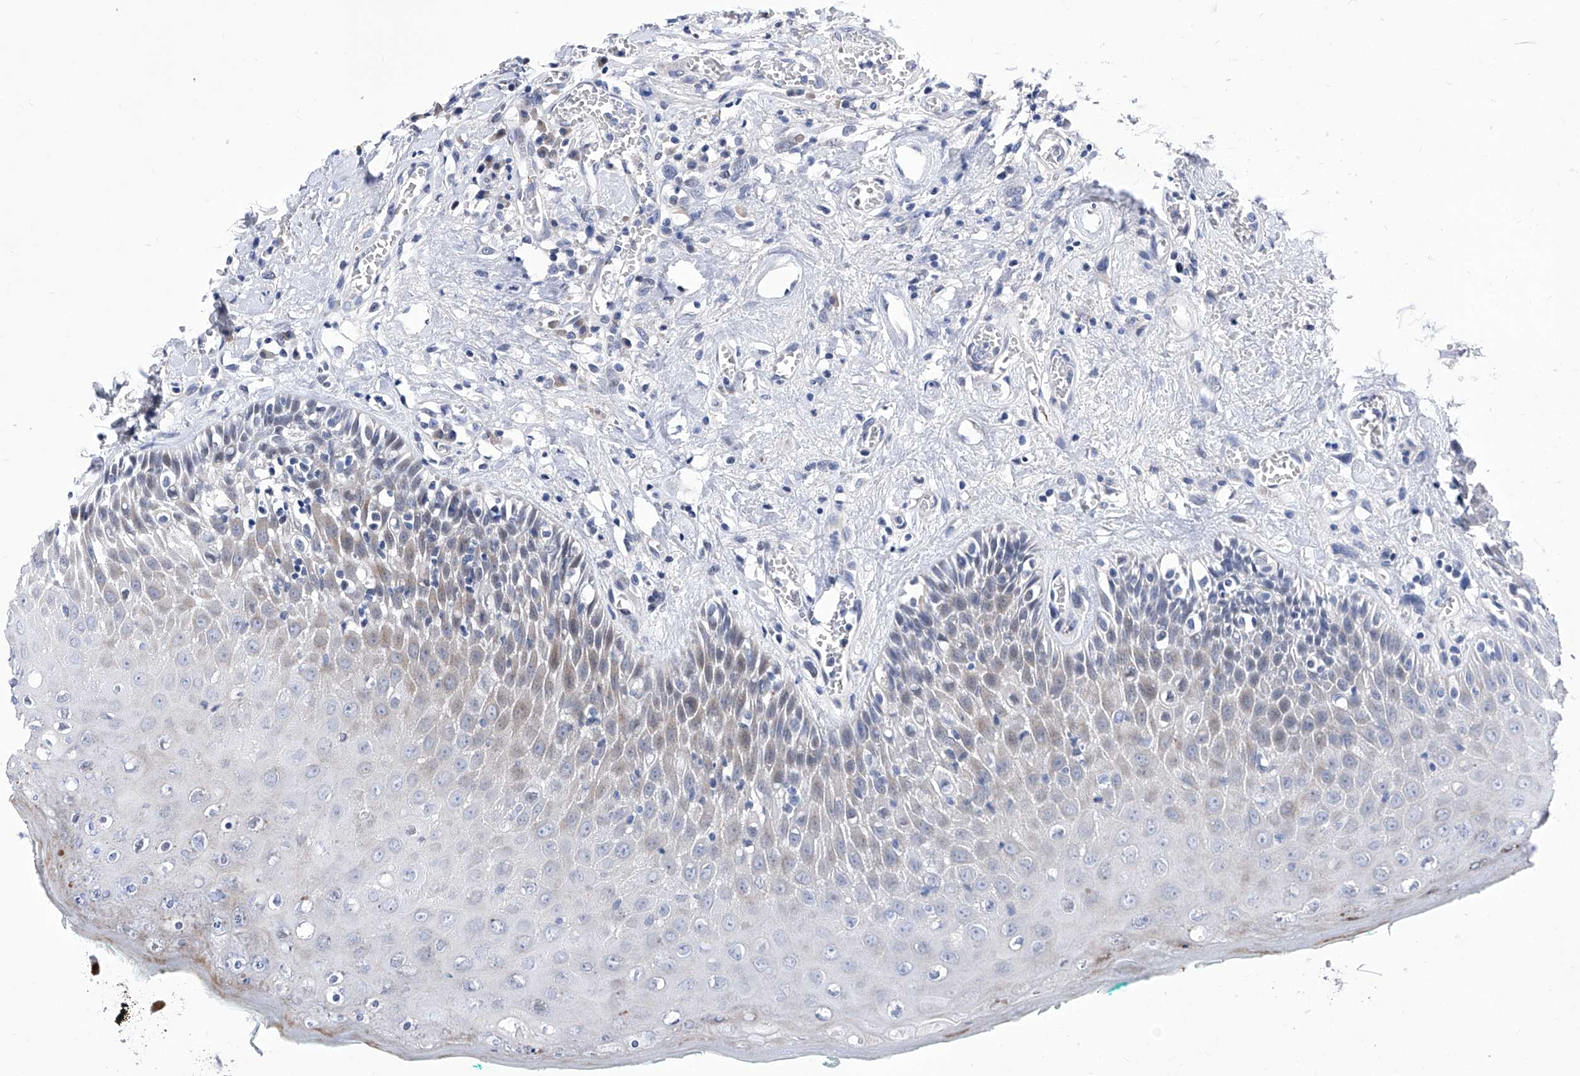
{"staining": {"intensity": "moderate", "quantity": "<25%", "location": "cytoplasmic/membranous,nuclear"}, "tissue": "oral mucosa", "cell_type": "Squamous epithelial cells", "image_type": "normal", "snomed": [{"axis": "morphology", "description": "Normal tissue, NOS"}, {"axis": "topography", "description": "Oral tissue"}], "caption": "This micrograph reveals immunohistochemistry staining of benign human oral mucosa, with low moderate cytoplasmic/membranous,nuclear expression in approximately <25% of squamous epithelial cells.", "gene": "NUFIP1", "patient": {"sex": "female", "age": 70}}